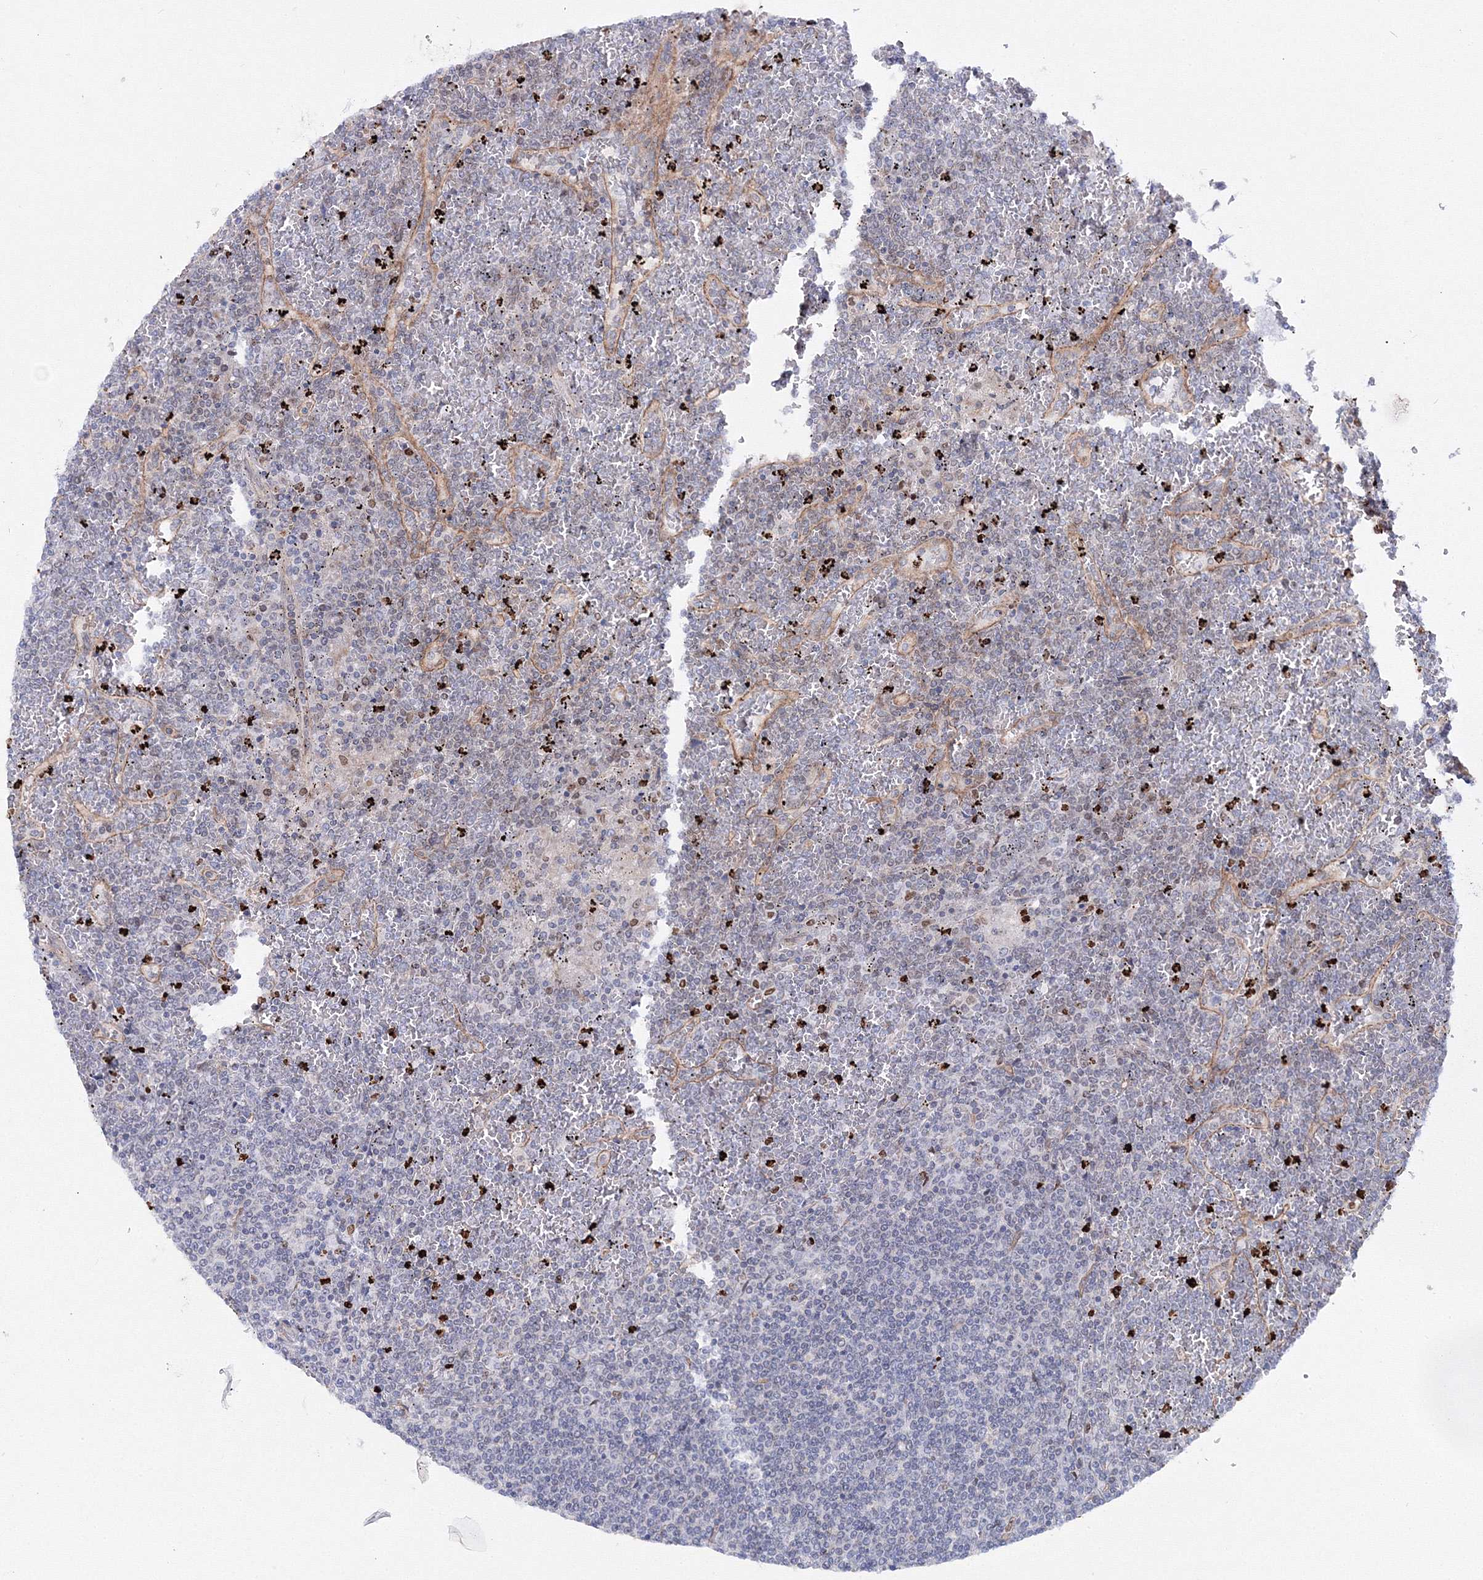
{"staining": {"intensity": "negative", "quantity": "none", "location": "none"}, "tissue": "lymphoma", "cell_type": "Tumor cells", "image_type": "cancer", "snomed": [{"axis": "morphology", "description": "Malignant lymphoma, non-Hodgkin's type, Low grade"}, {"axis": "topography", "description": "Spleen"}], "caption": "Immunohistochemistry photomicrograph of low-grade malignant lymphoma, non-Hodgkin's type stained for a protein (brown), which demonstrates no staining in tumor cells. The staining was performed using DAB (3,3'-diaminobenzidine) to visualize the protein expression in brown, while the nuclei were stained in blue with hematoxylin (Magnification: 20x).", "gene": "C11orf52", "patient": {"sex": "female", "age": 19}}